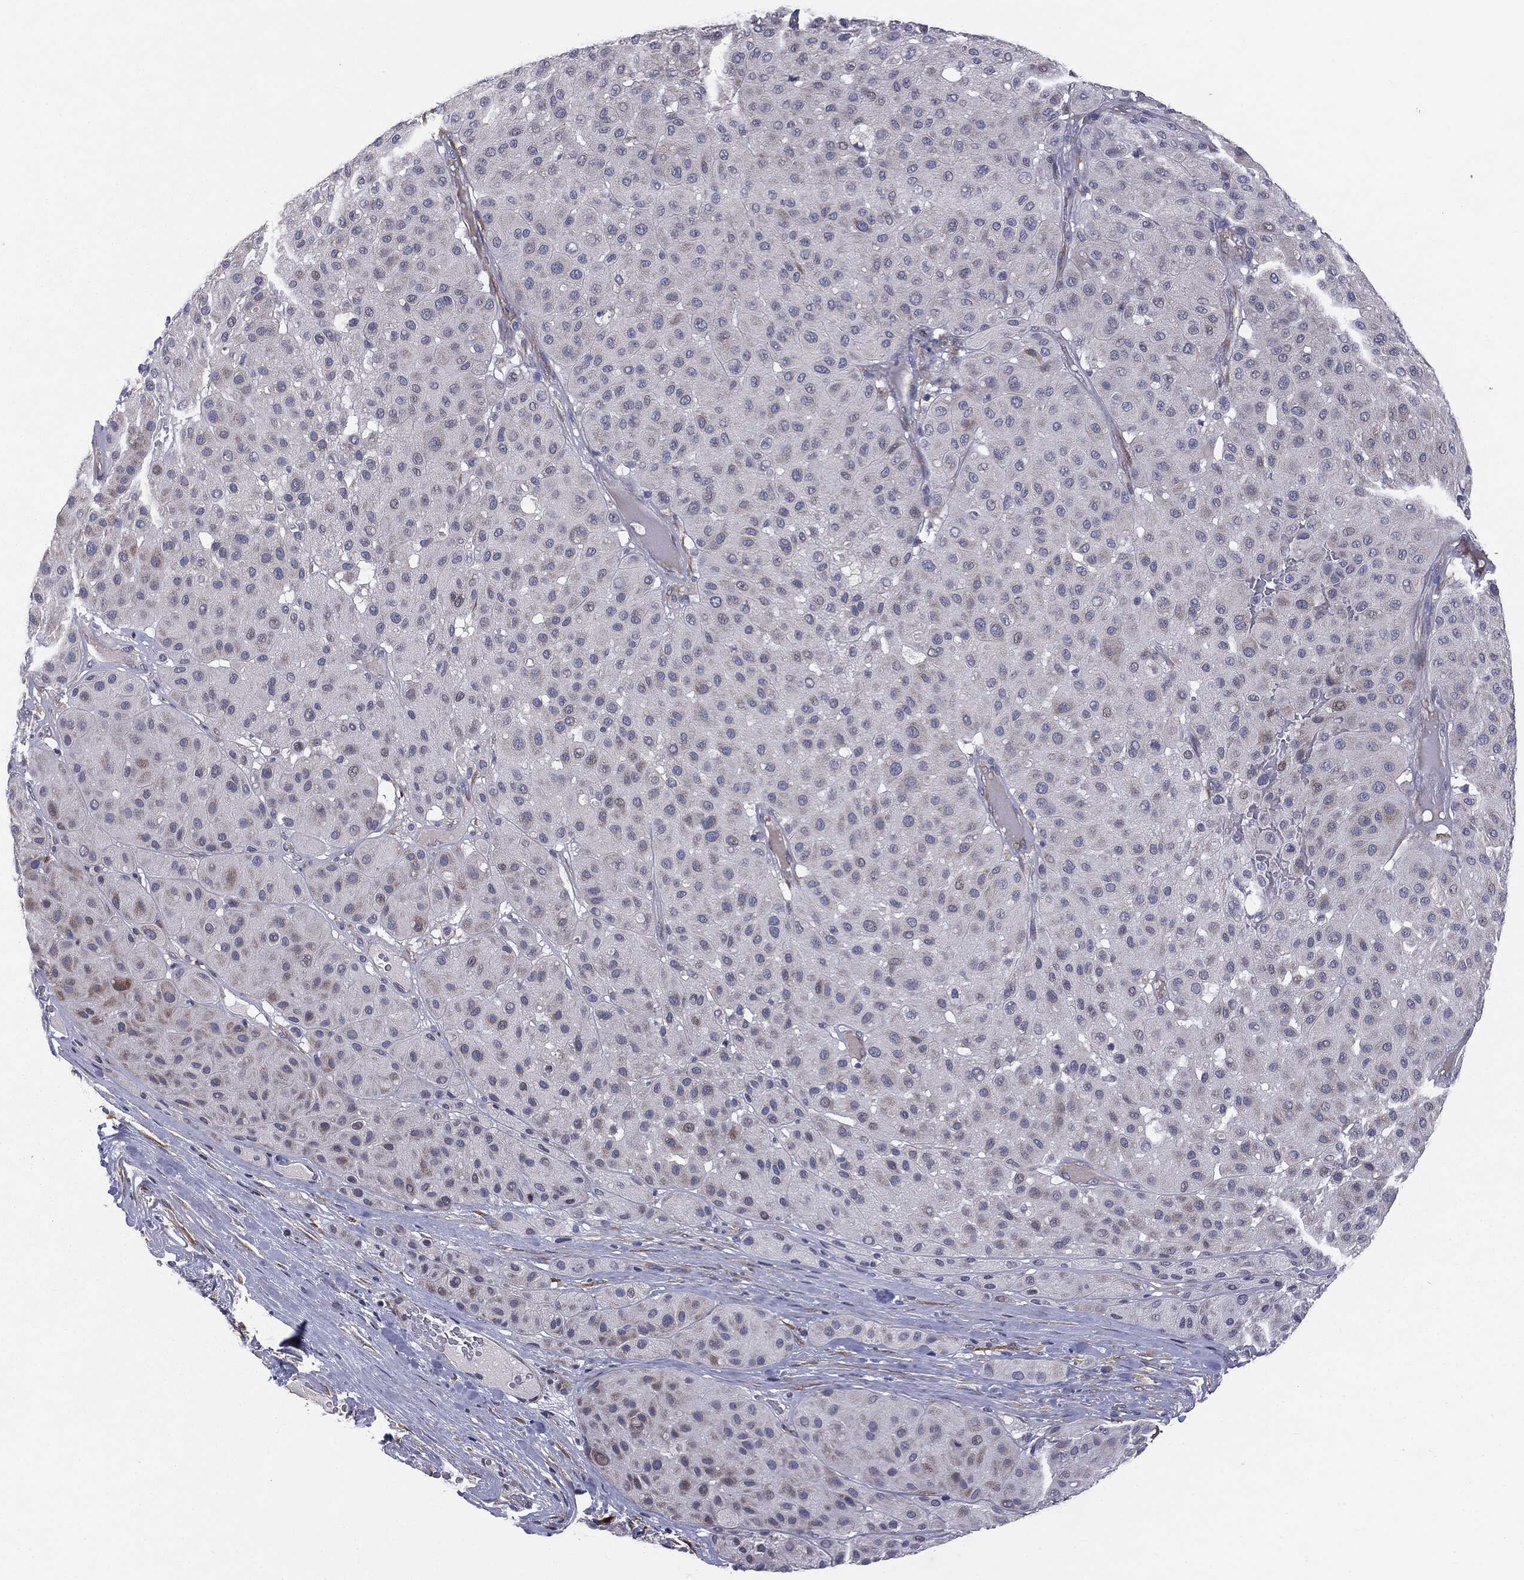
{"staining": {"intensity": "negative", "quantity": "none", "location": "none"}, "tissue": "melanoma", "cell_type": "Tumor cells", "image_type": "cancer", "snomed": [{"axis": "morphology", "description": "Malignant melanoma, Metastatic site"}, {"axis": "topography", "description": "Smooth muscle"}], "caption": "A micrograph of human melanoma is negative for staining in tumor cells.", "gene": "KRT5", "patient": {"sex": "male", "age": 41}}